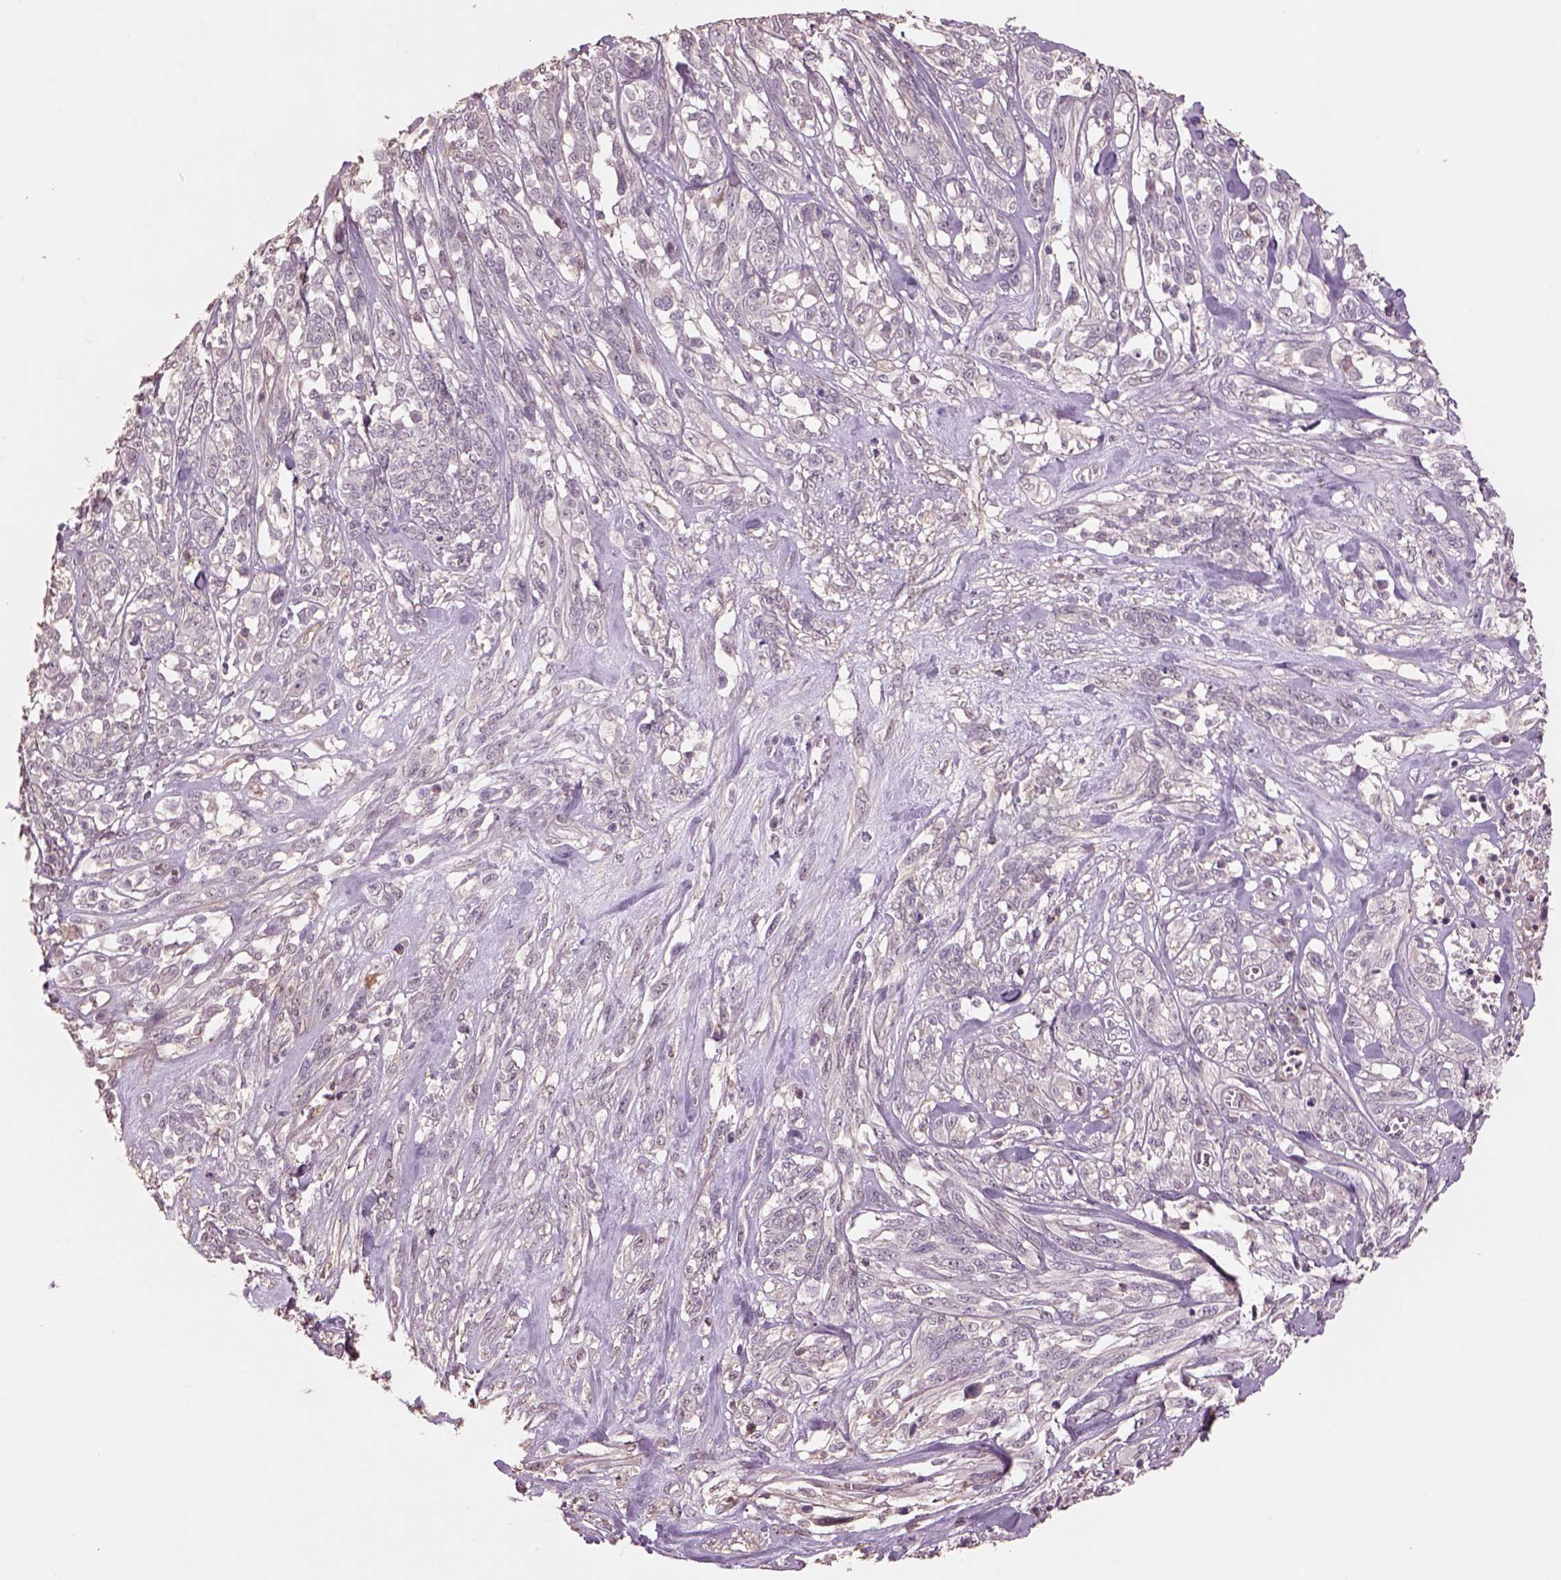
{"staining": {"intensity": "negative", "quantity": "none", "location": "none"}, "tissue": "melanoma", "cell_type": "Tumor cells", "image_type": "cancer", "snomed": [{"axis": "morphology", "description": "Malignant melanoma, NOS"}, {"axis": "topography", "description": "Skin"}], "caption": "This is a image of immunohistochemistry (IHC) staining of melanoma, which shows no expression in tumor cells.", "gene": "LIN7A", "patient": {"sex": "female", "age": 91}}